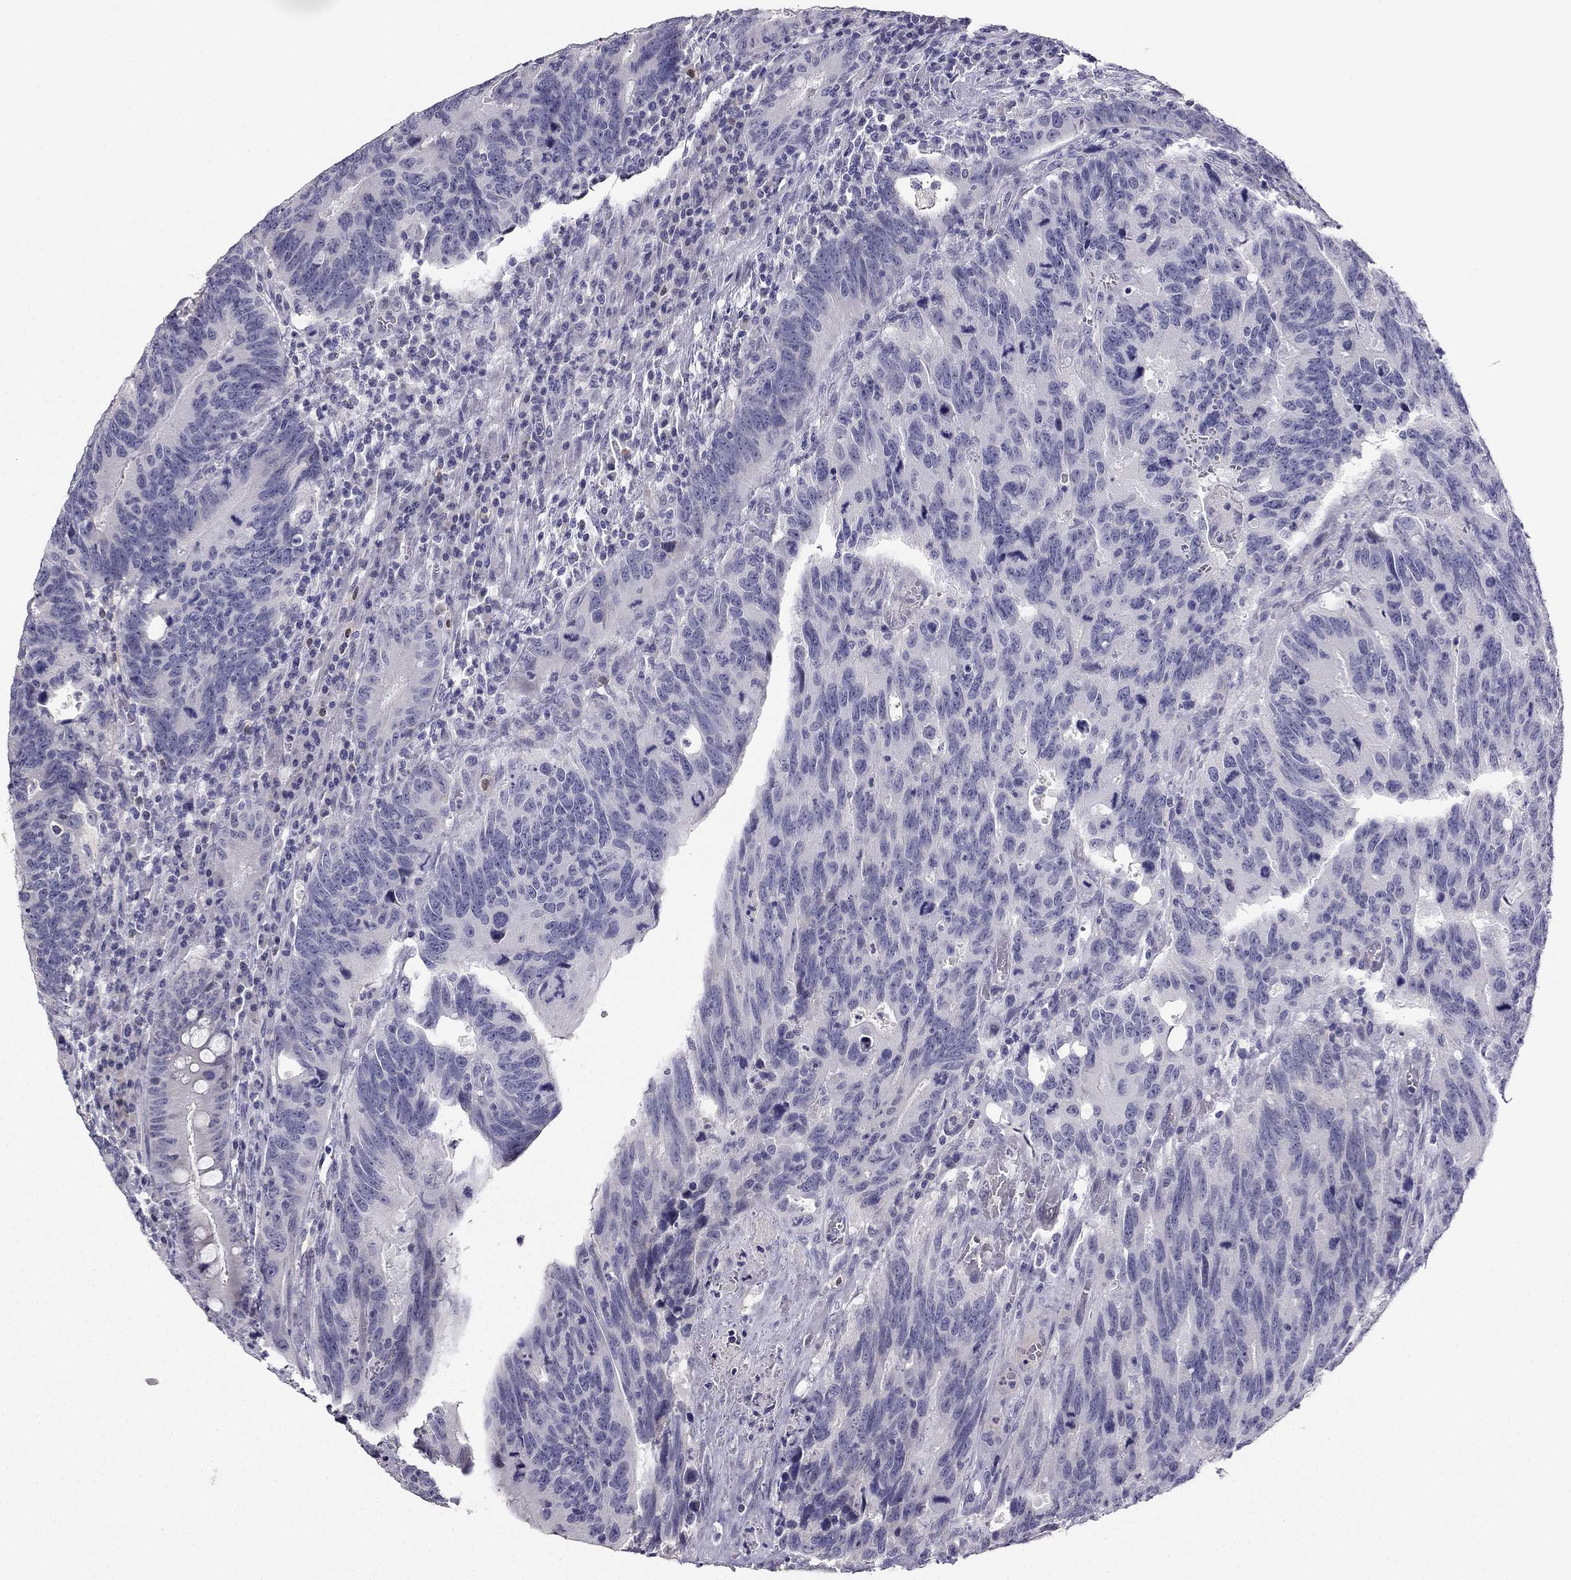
{"staining": {"intensity": "negative", "quantity": "none", "location": "none"}, "tissue": "colorectal cancer", "cell_type": "Tumor cells", "image_type": "cancer", "snomed": [{"axis": "morphology", "description": "Adenocarcinoma, NOS"}, {"axis": "topography", "description": "Colon"}], "caption": "This is an immunohistochemistry micrograph of colorectal cancer. There is no positivity in tumor cells.", "gene": "CALB2", "patient": {"sex": "female", "age": 77}}